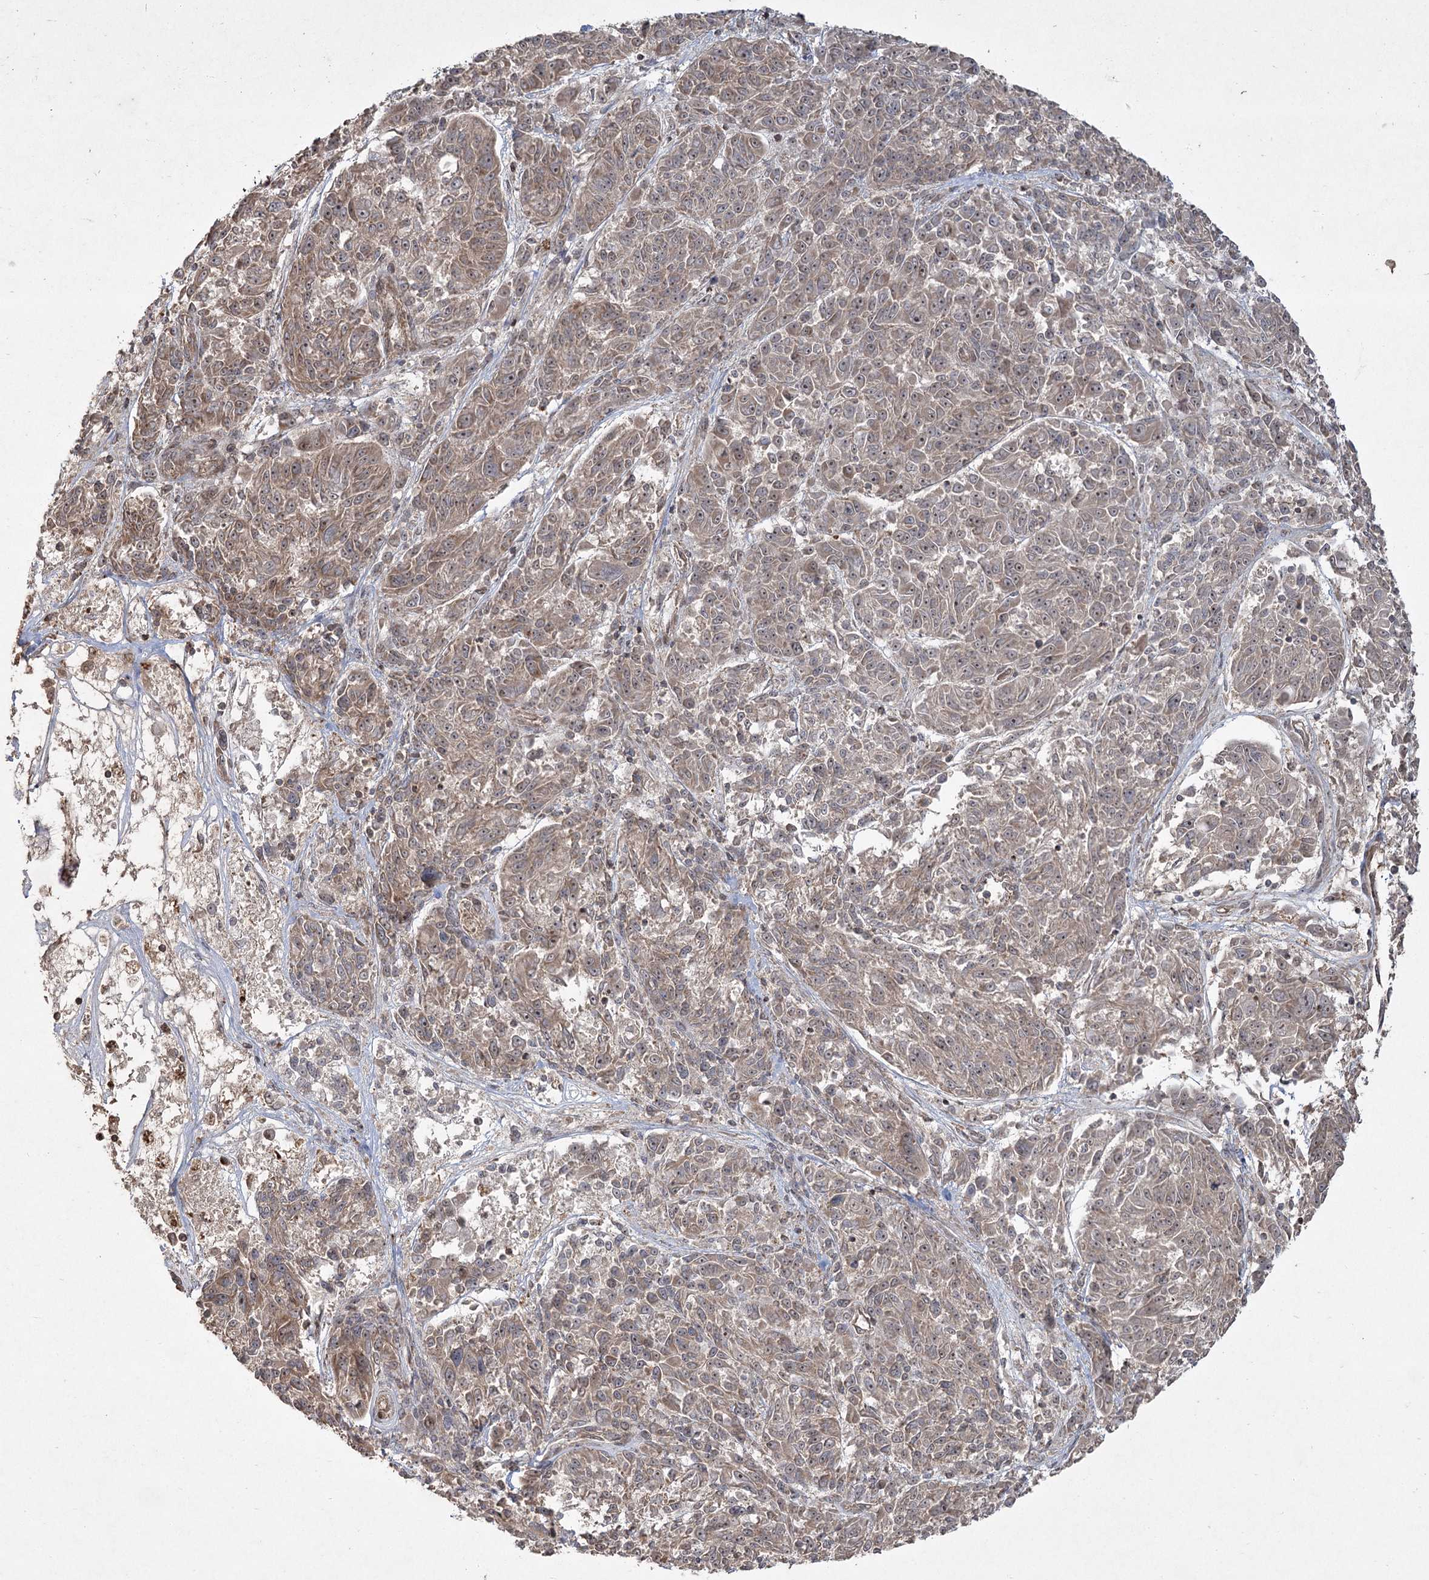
{"staining": {"intensity": "moderate", "quantity": ">75%", "location": "cytoplasmic/membranous,nuclear"}, "tissue": "melanoma", "cell_type": "Tumor cells", "image_type": "cancer", "snomed": [{"axis": "morphology", "description": "Malignant melanoma, NOS"}, {"axis": "topography", "description": "Skin"}], "caption": "Melanoma stained with IHC exhibits moderate cytoplasmic/membranous and nuclear expression in approximately >75% of tumor cells.", "gene": "CPLANE1", "patient": {"sex": "male", "age": 53}}